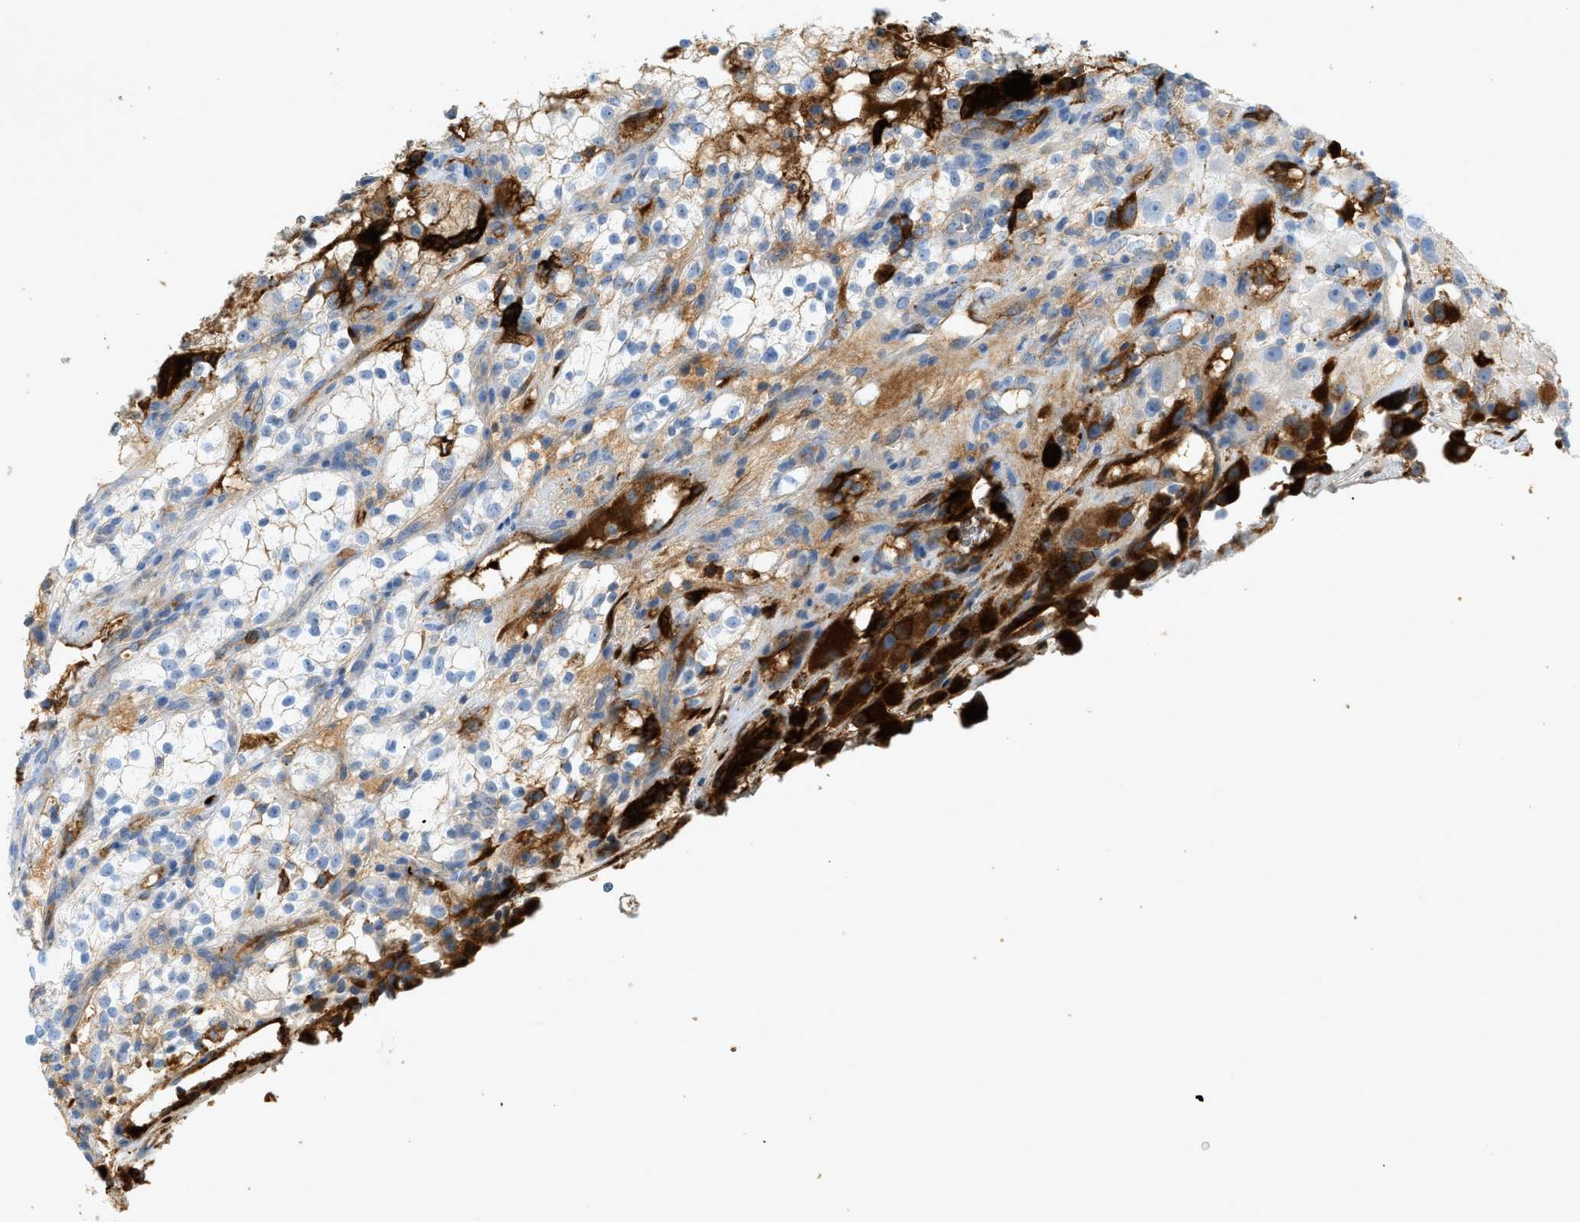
{"staining": {"intensity": "moderate", "quantity": "25%-75%", "location": "cytoplasmic/membranous"}, "tissue": "renal cancer", "cell_type": "Tumor cells", "image_type": "cancer", "snomed": [{"axis": "morphology", "description": "Adenocarcinoma, NOS"}, {"axis": "topography", "description": "Kidney"}], "caption": "A medium amount of moderate cytoplasmic/membranous positivity is present in approximately 25%-75% of tumor cells in adenocarcinoma (renal) tissue.", "gene": "F2", "patient": {"sex": "female", "age": 52}}